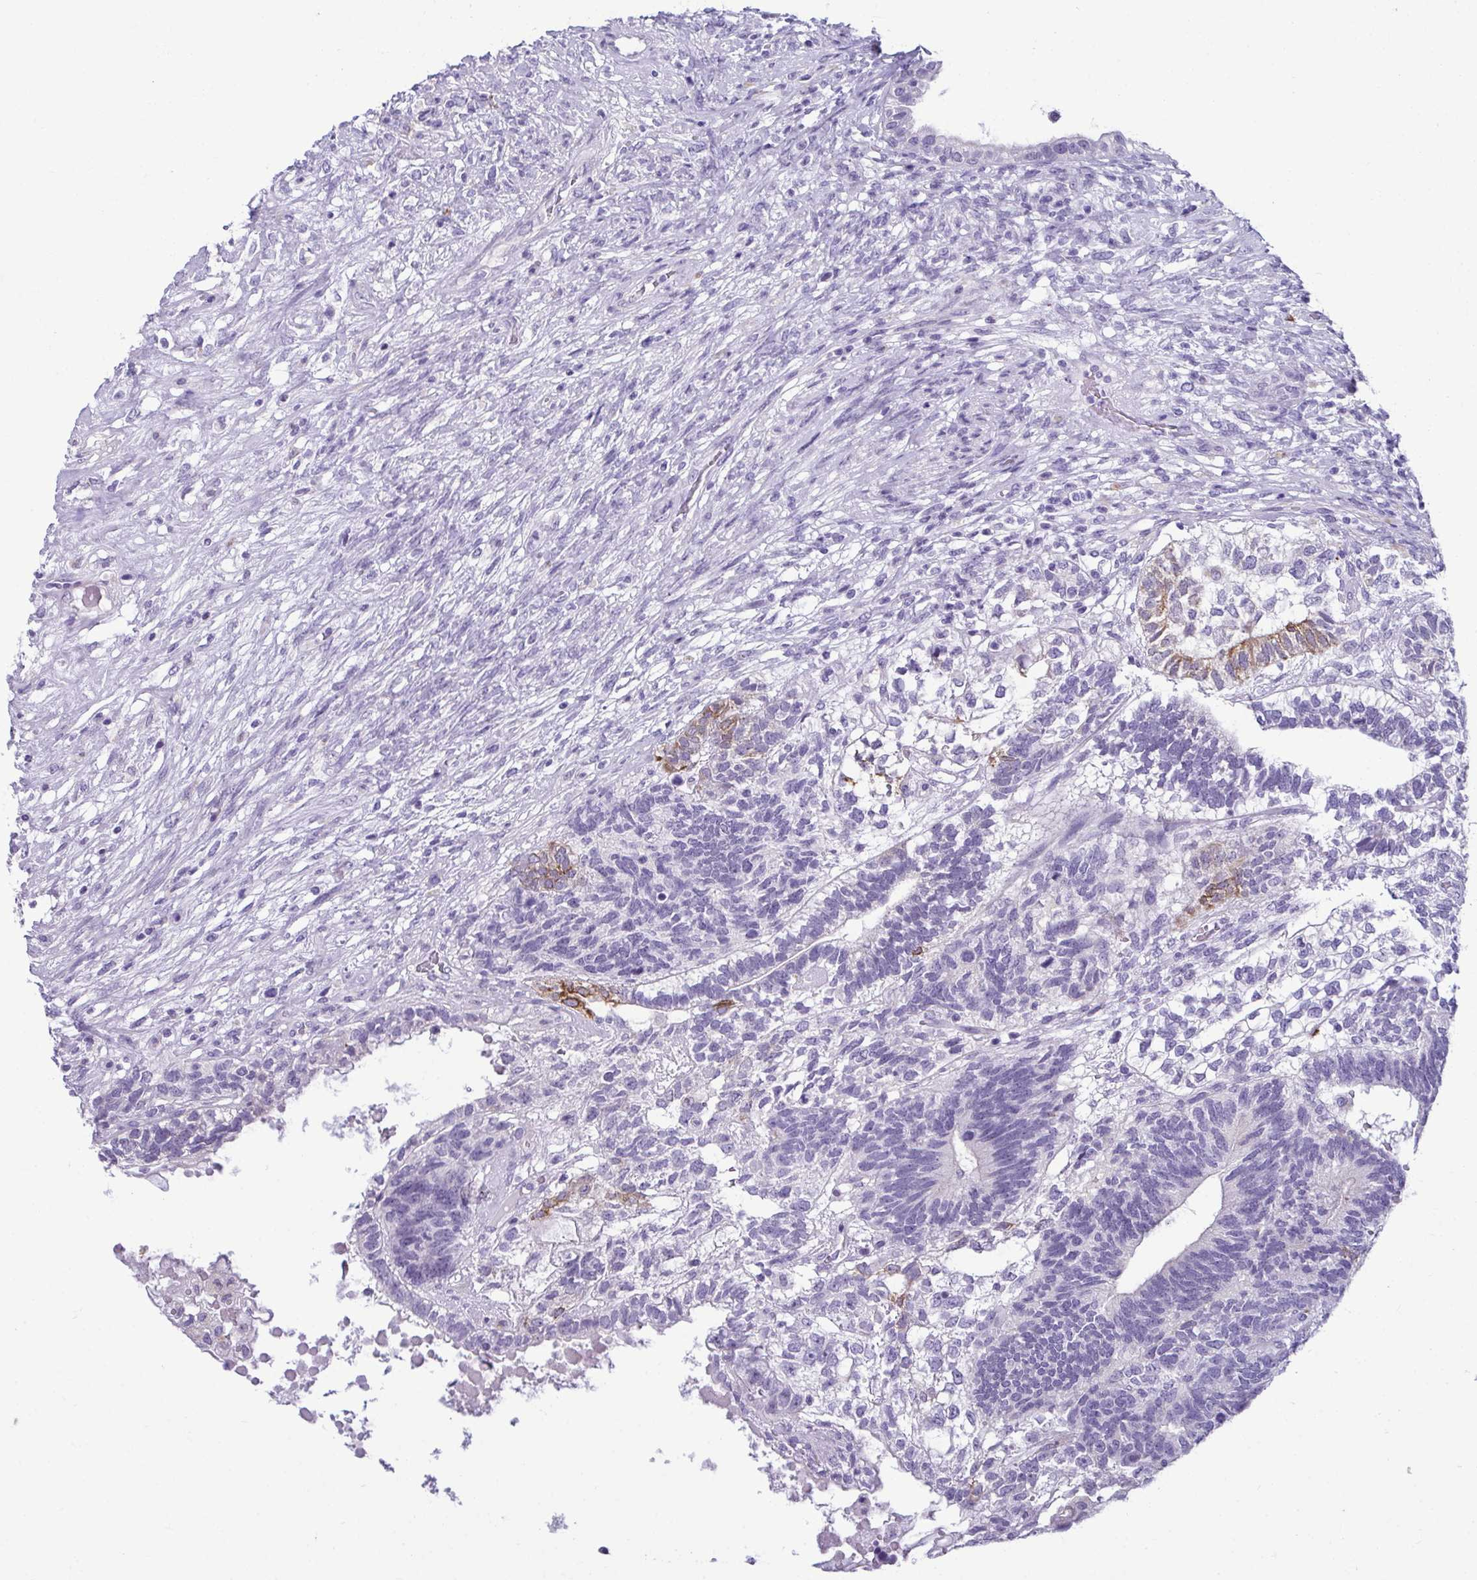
{"staining": {"intensity": "moderate", "quantity": "<25%", "location": "cytoplasmic/membranous"}, "tissue": "testis cancer", "cell_type": "Tumor cells", "image_type": "cancer", "snomed": [{"axis": "morphology", "description": "Seminoma, NOS"}, {"axis": "morphology", "description": "Carcinoma, Embryonal, NOS"}, {"axis": "topography", "description": "Testis"}], "caption": "Human testis embryonal carcinoma stained for a protein (brown) displays moderate cytoplasmic/membranous positive expression in about <25% of tumor cells.", "gene": "SERPINI1", "patient": {"sex": "male", "age": 41}}